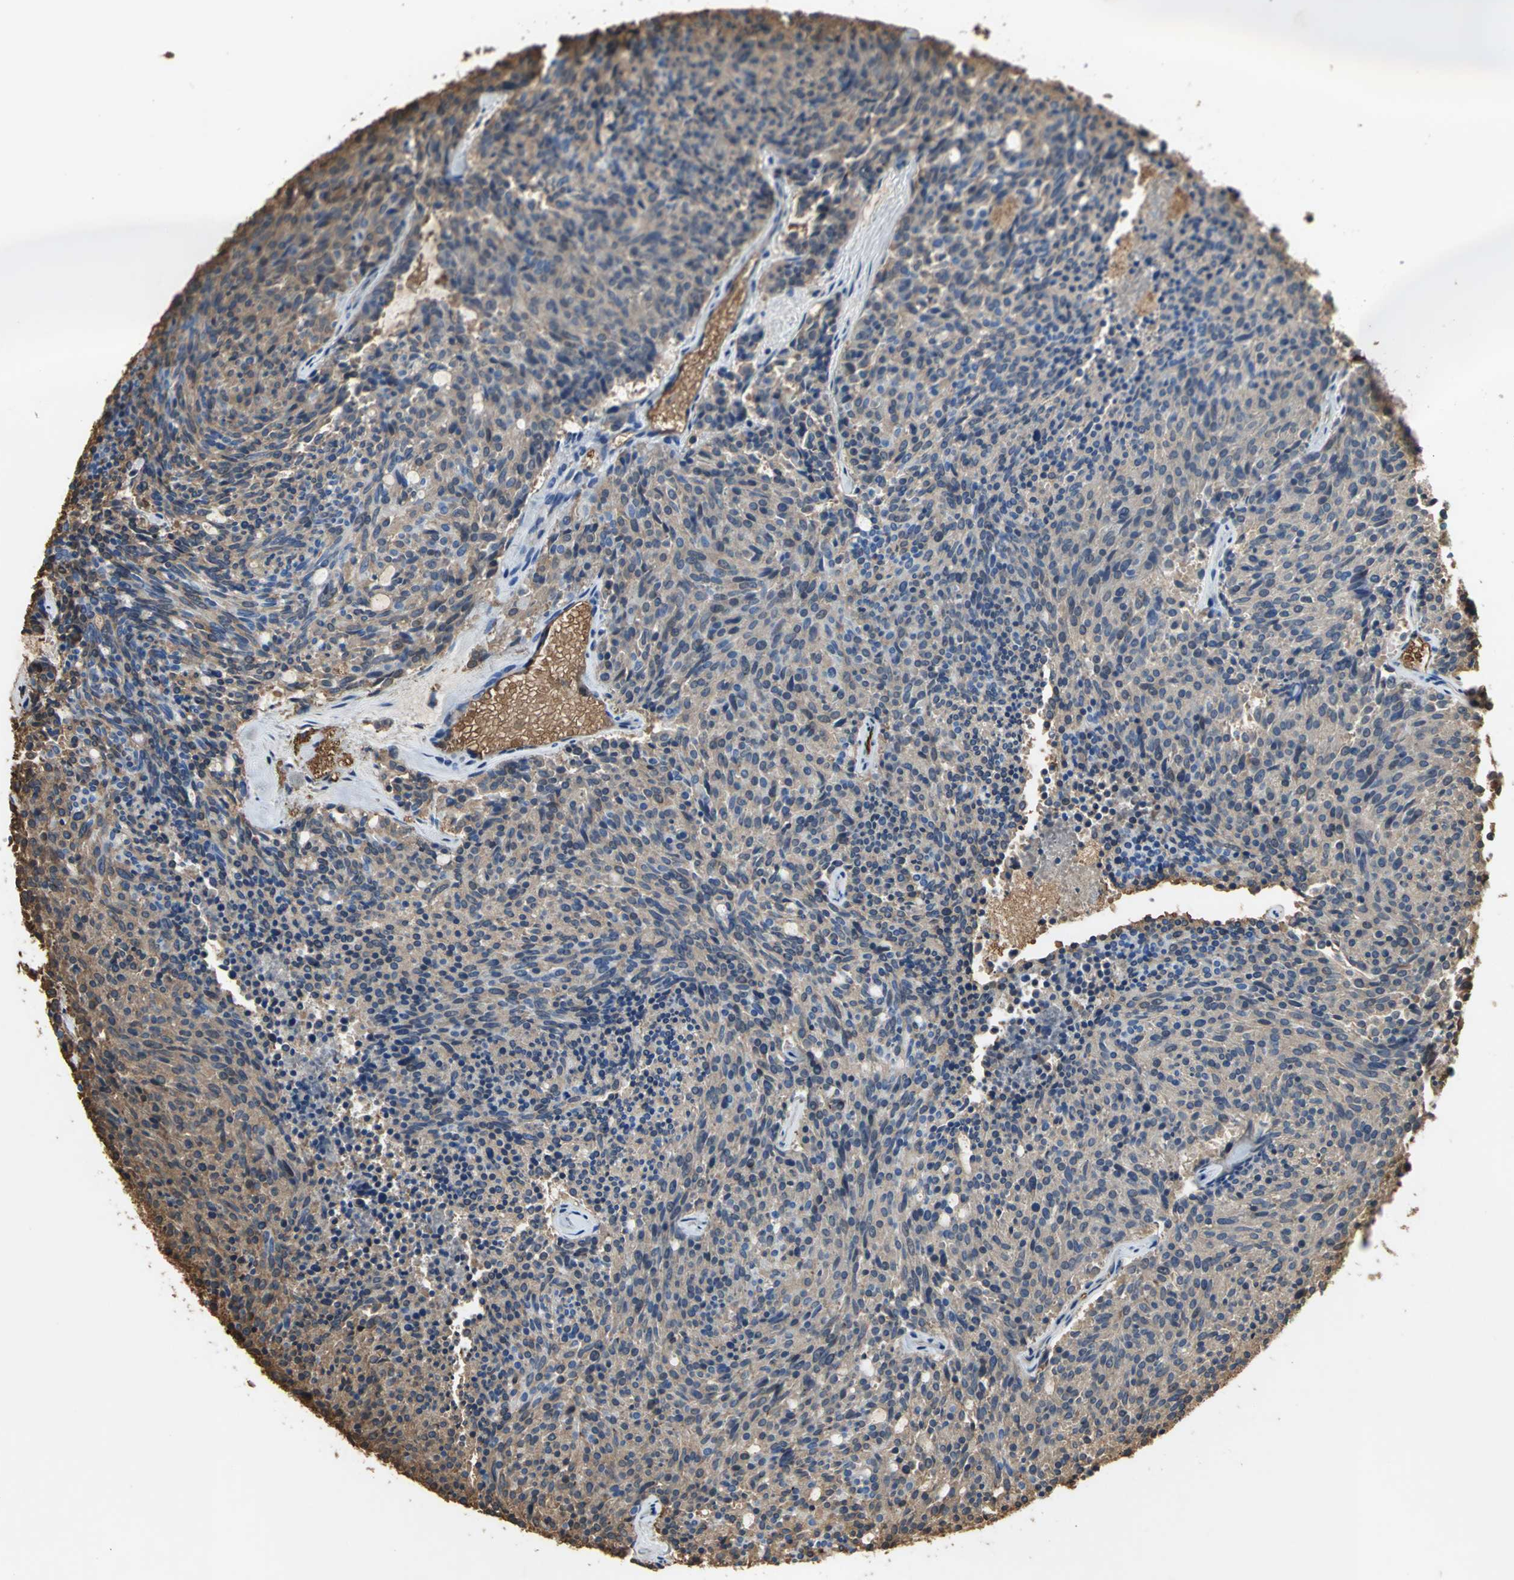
{"staining": {"intensity": "moderate", "quantity": ">75%", "location": "cytoplasmic/membranous"}, "tissue": "carcinoid", "cell_type": "Tumor cells", "image_type": "cancer", "snomed": [{"axis": "morphology", "description": "Carcinoid, malignant, NOS"}, {"axis": "topography", "description": "Pancreas"}], "caption": "Moderate cytoplasmic/membranous staining is appreciated in about >75% of tumor cells in carcinoid. The staining was performed using DAB (3,3'-diaminobenzidine), with brown indicating positive protein expression. Nuclei are stained blue with hematoxylin.", "gene": "TREM1", "patient": {"sex": "female", "age": 54}}